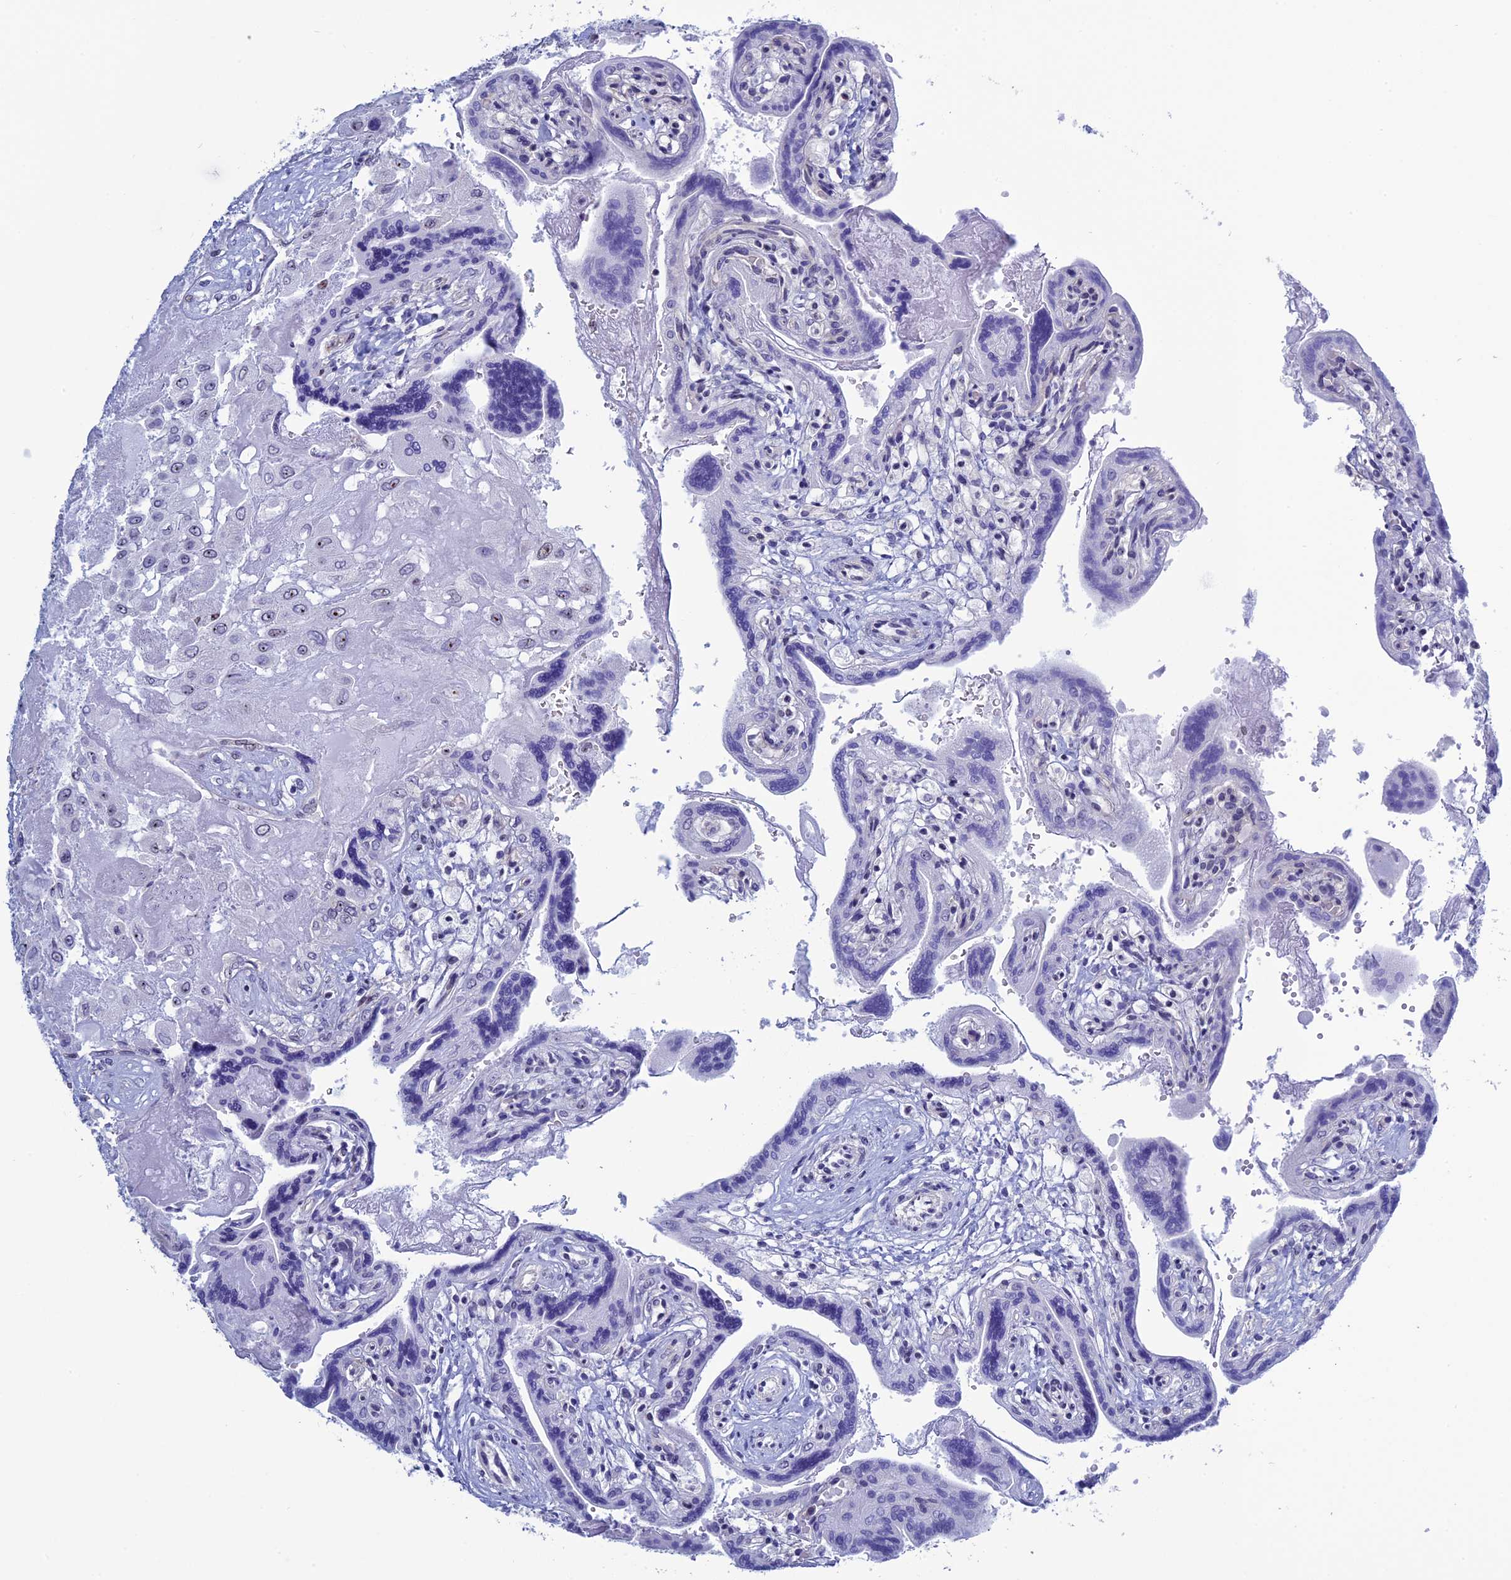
{"staining": {"intensity": "moderate", "quantity": "<25%", "location": "nuclear"}, "tissue": "placenta", "cell_type": "Decidual cells", "image_type": "normal", "snomed": [{"axis": "morphology", "description": "Normal tissue, NOS"}, {"axis": "topography", "description": "Placenta"}], "caption": "Protein staining demonstrates moderate nuclear positivity in about <25% of decidual cells in normal placenta. The protein is shown in brown color, while the nuclei are stained blue.", "gene": "CCDC86", "patient": {"sex": "female", "age": 37}}